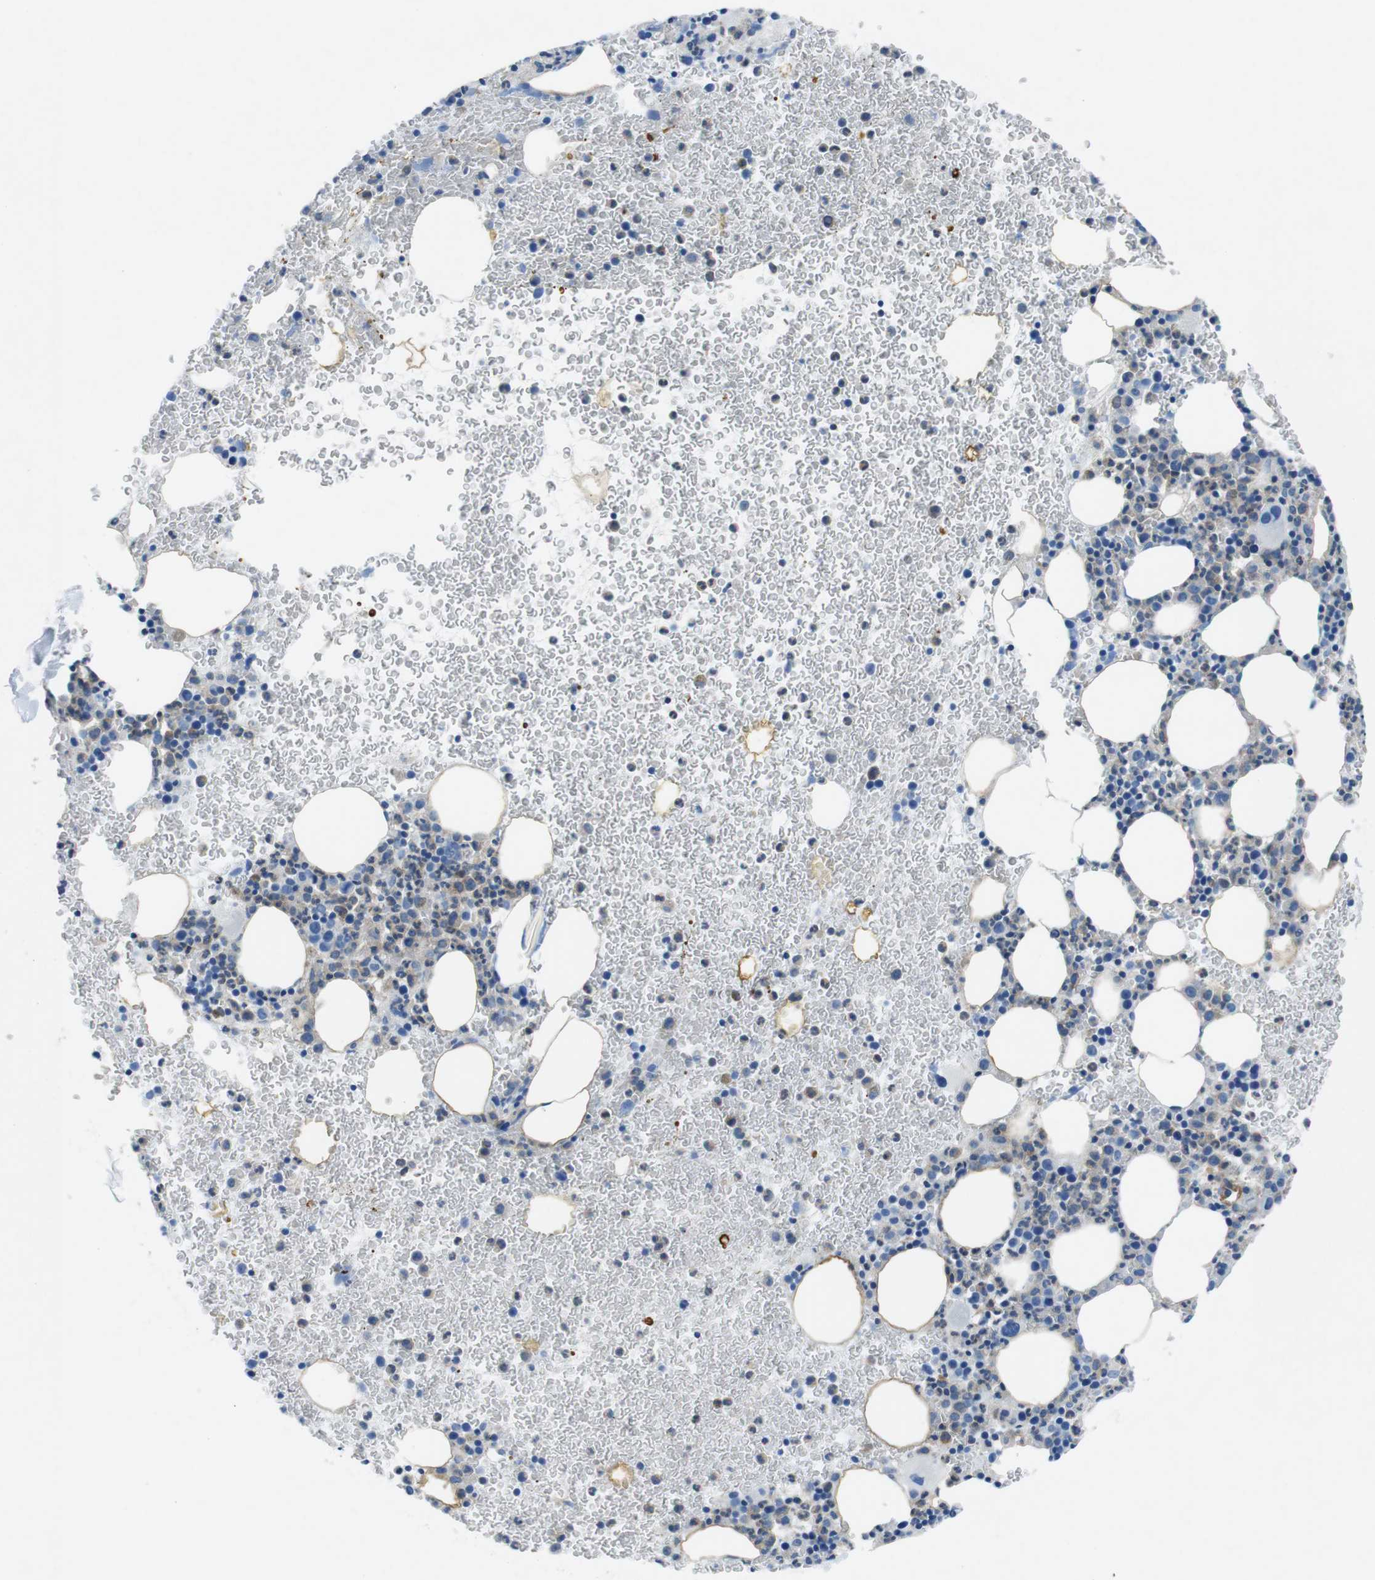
{"staining": {"intensity": "weak", "quantity": "<25%", "location": "cytoplasmic/membranous"}, "tissue": "bone marrow", "cell_type": "Hematopoietic cells", "image_type": "normal", "snomed": [{"axis": "morphology", "description": "Normal tissue, NOS"}, {"axis": "morphology", "description": "Inflammation, NOS"}, {"axis": "topography", "description": "Bone marrow"}], "caption": "Bone marrow stained for a protein using IHC displays no positivity hematopoietic cells.", "gene": "DIAPH2", "patient": {"sex": "female", "age": 54}}